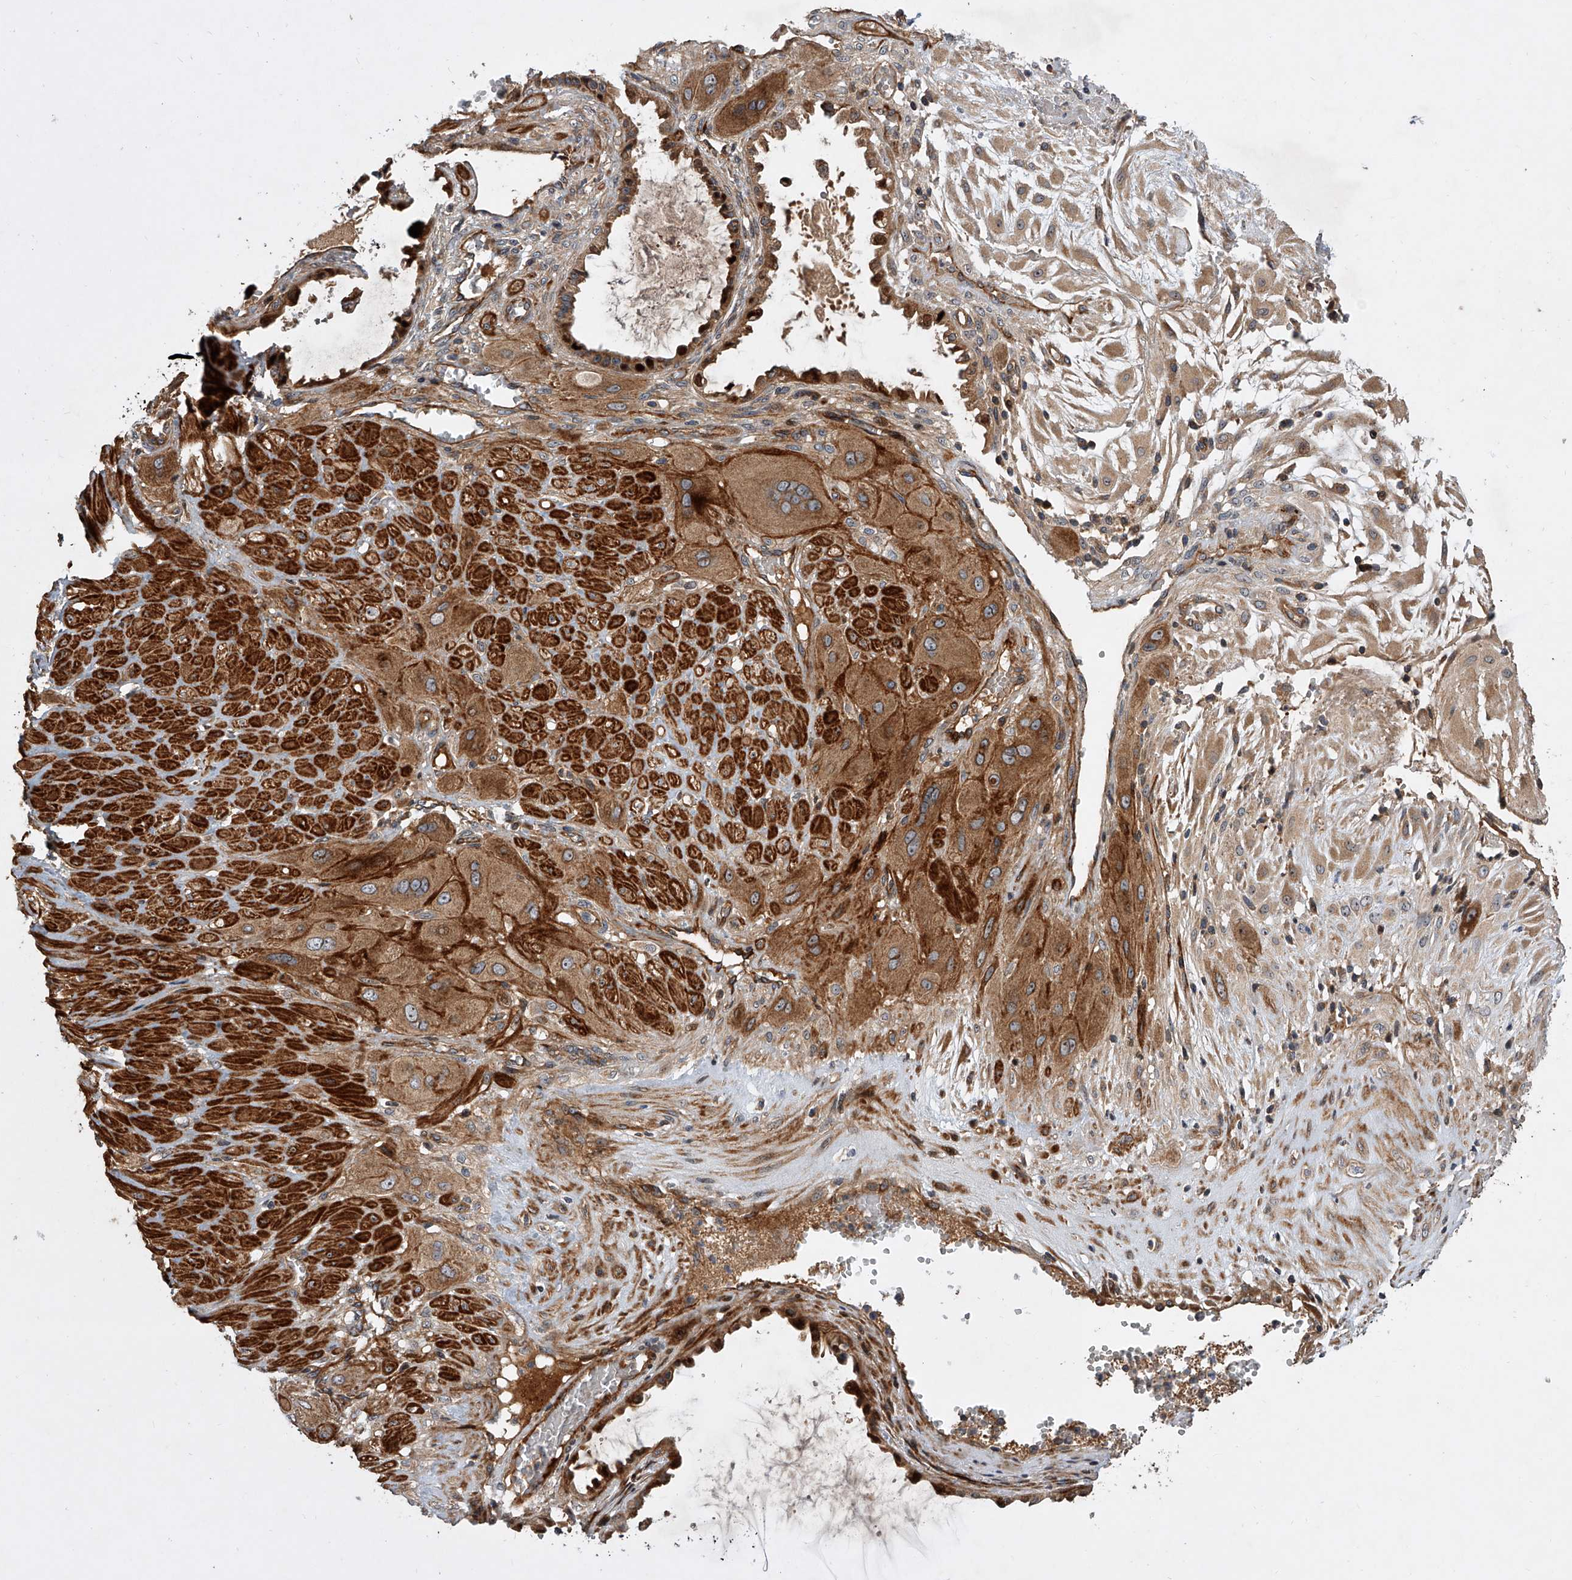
{"staining": {"intensity": "moderate", "quantity": ">75%", "location": "cytoplasmic/membranous"}, "tissue": "cervical cancer", "cell_type": "Tumor cells", "image_type": "cancer", "snomed": [{"axis": "morphology", "description": "Squamous cell carcinoma, NOS"}, {"axis": "topography", "description": "Cervix"}], "caption": "Moderate cytoplasmic/membranous staining for a protein is appreciated in about >75% of tumor cells of cervical squamous cell carcinoma using immunohistochemistry.", "gene": "USP47", "patient": {"sex": "female", "age": 34}}